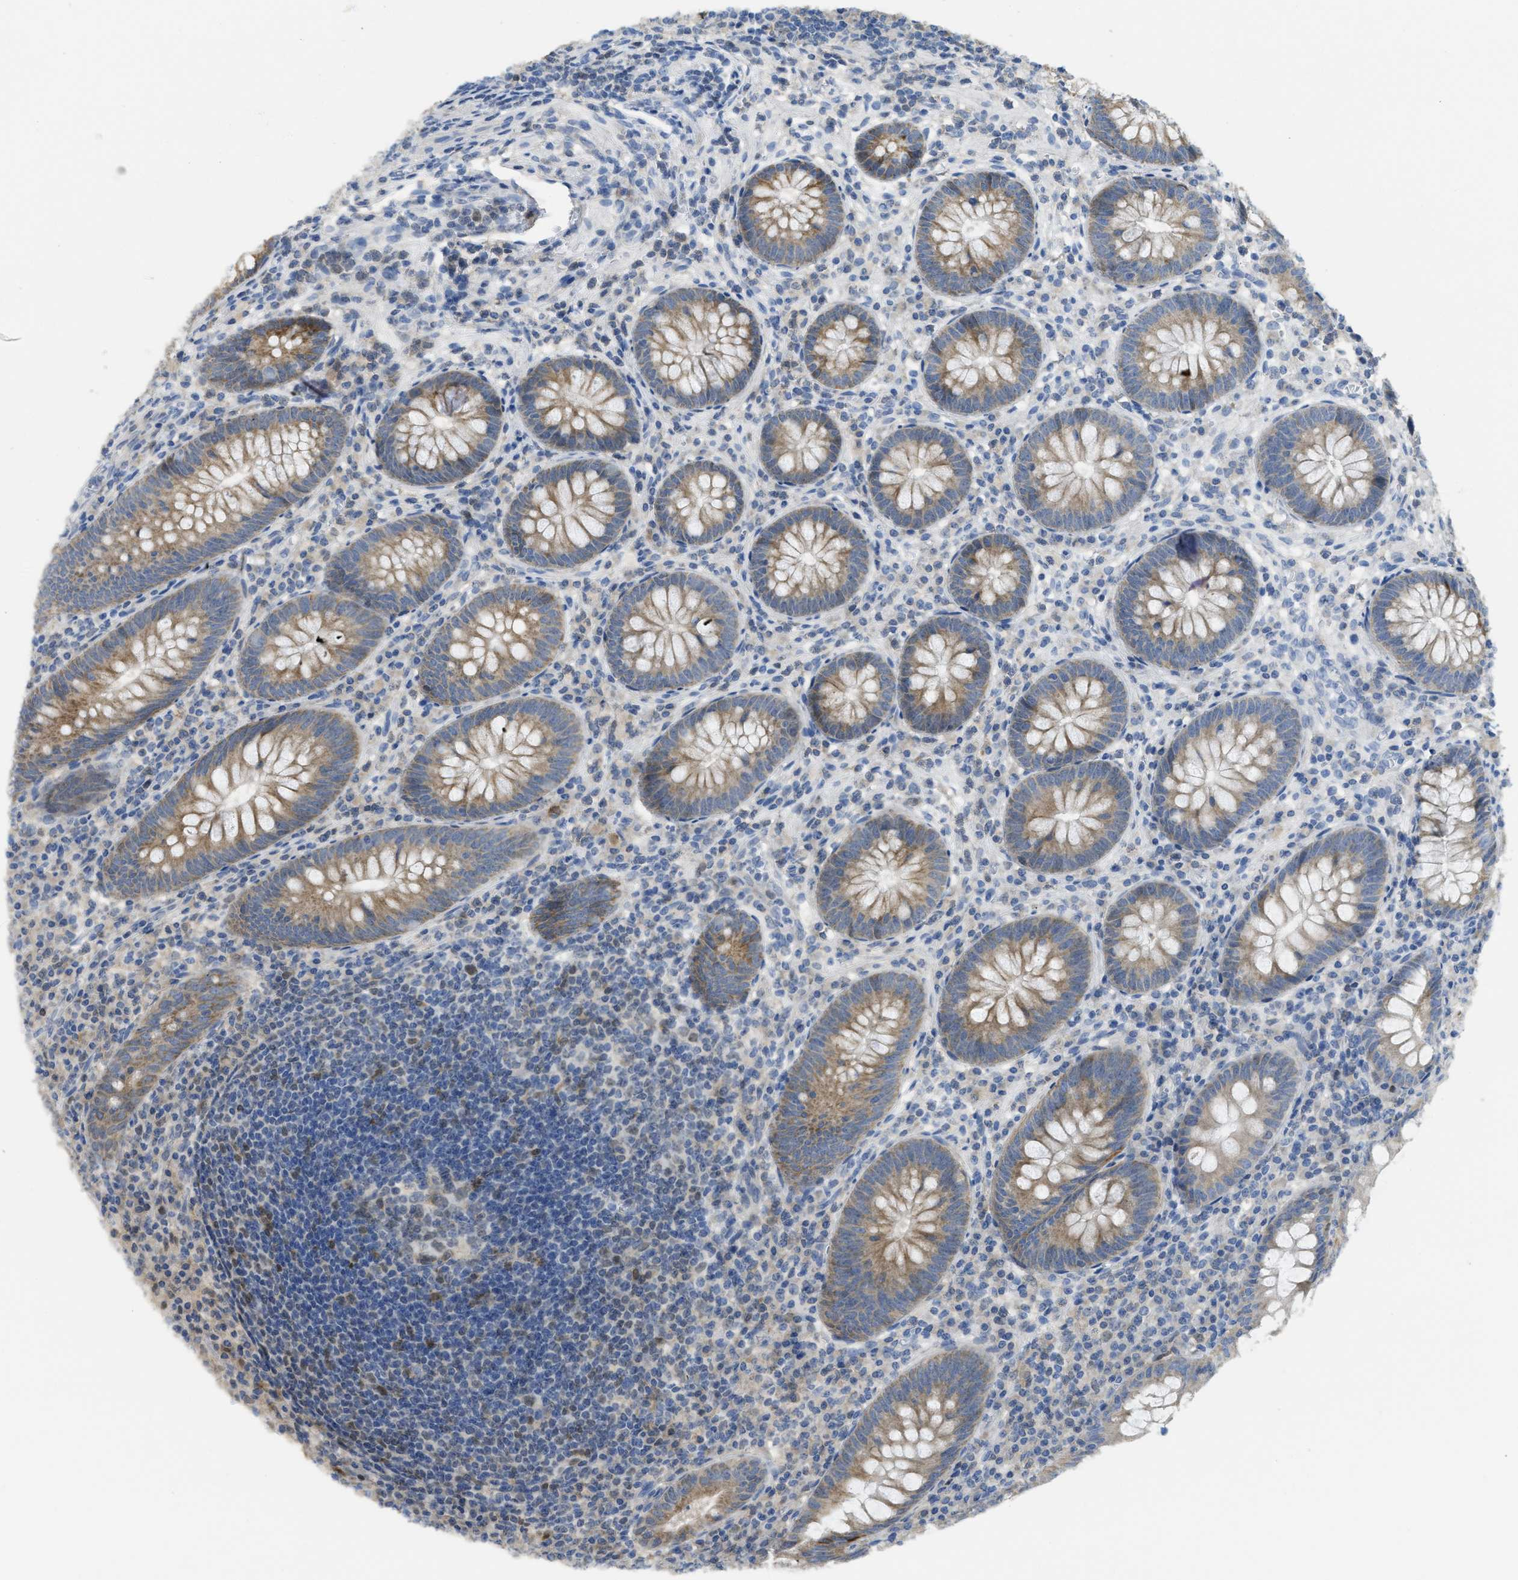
{"staining": {"intensity": "moderate", "quantity": ">75%", "location": "cytoplasmic/membranous"}, "tissue": "appendix", "cell_type": "Glandular cells", "image_type": "normal", "snomed": [{"axis": "morphology", "description": "Normal tissue, NOS"}, {"axis": "topography", "description": "Appendix"}], "caption": "DAB immunohistochemical staining of benign appendix exhibits moderate cytoplasmic/membranous protein staining in about >75% of glandular cells.", "gene": "SFXN2", "patient": {"sex": "male", "age": 56}}